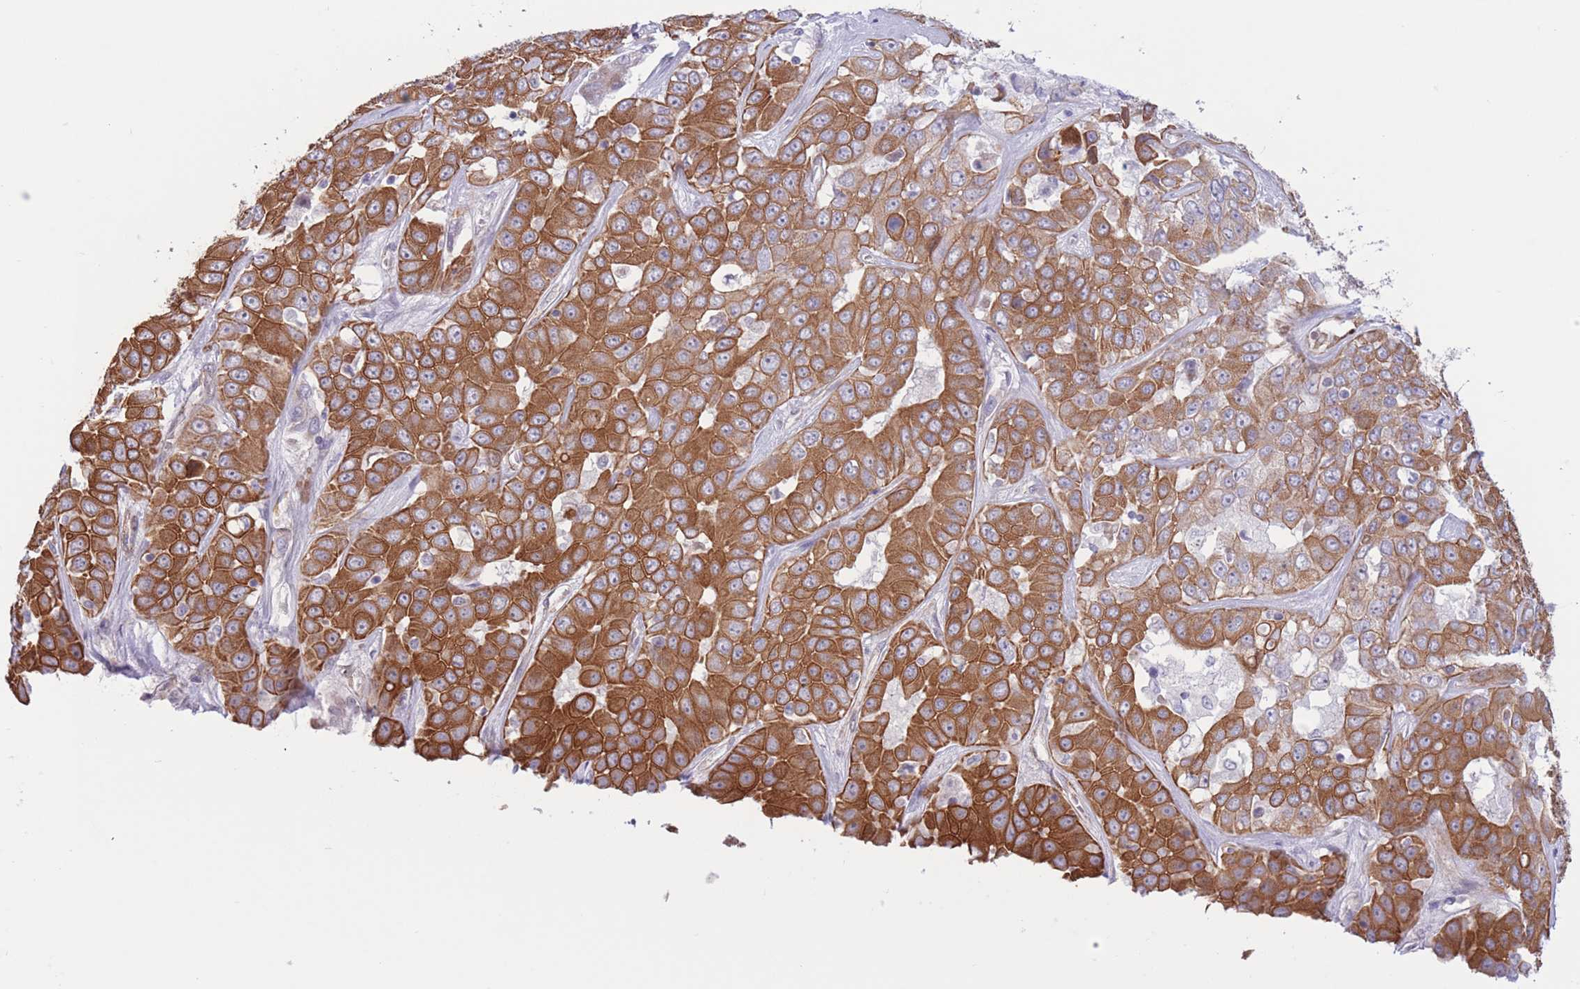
{"staining": {"intensity": "strong", "quantity": ">75%", "location": "cytoplasmic/membranous"}, "tissue": "liver cancer", "cell_type": "Tumor cells", "image_type": "cancer", "snomed": [{"axis": "morphology", "description": "Cholangiocarcinoma"}, {"axis": "topography", "description": "Liver"}], "caption": "Approximately >75% of tumor cells in liver cancer display strong cytoplasmic/membranous protein staining as visualized by brown immunohistochemical staining.", "gene": "MRPS31", "patient": {"sex": "female", "age": 52}}